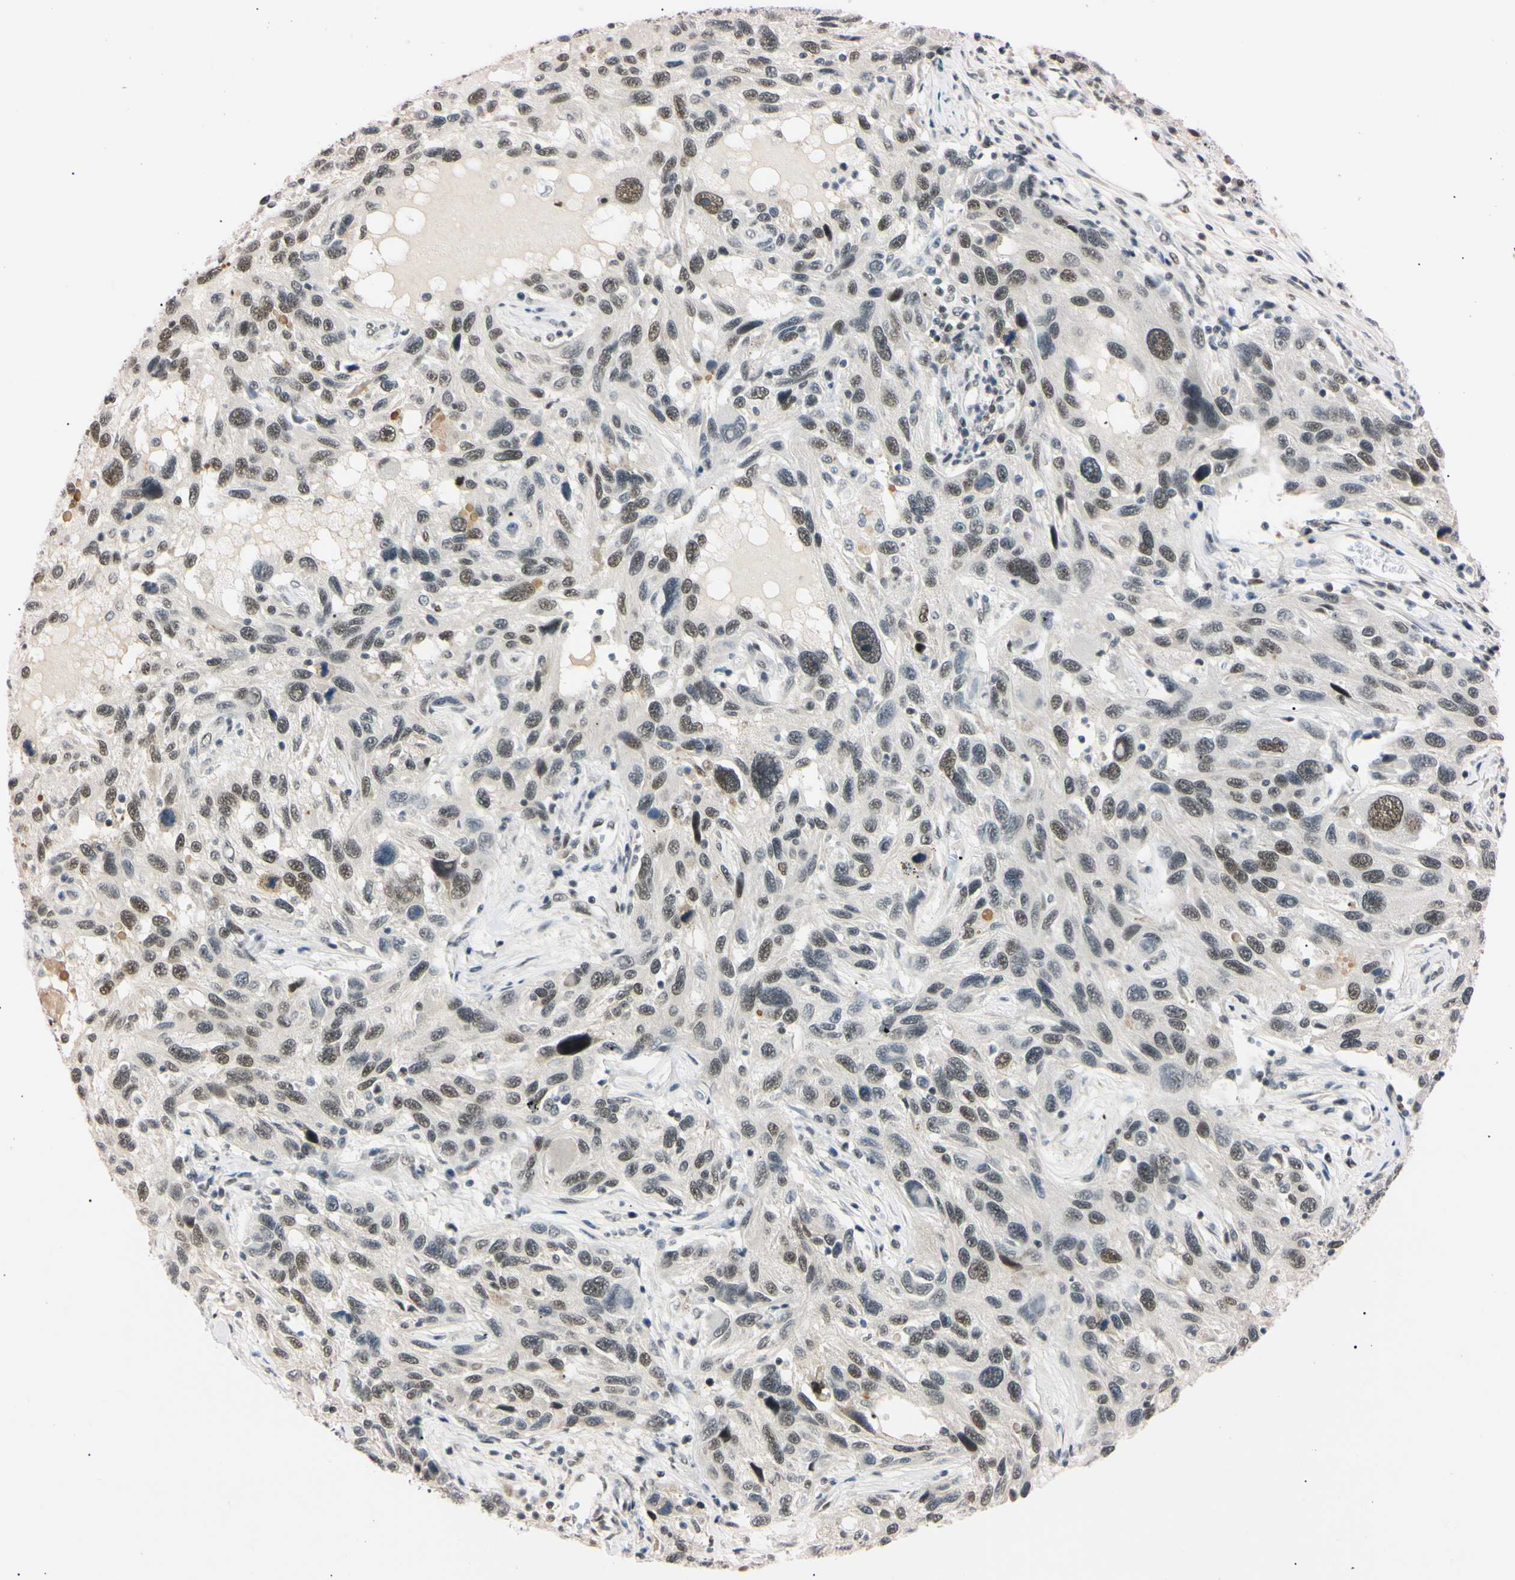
{"staining": {"intensity": "weak", "quantity": "25%-75%", "location": "nuclear"}, "tissue": "melanoma", "cell_type": "Tumor cells", "image_type": "cancer", "snomed": [{"axis": "morphology", "description": "Malignant melanoma, NOS"}, {"axis": "topography", "description": "Skin"}], "caption": "A histopathology image of malignant melanoma stained for a protein shows weak nuclear brown staining in tumor cells.", "gene": "ZNF134", "patient": {"sex": "male", "age": 53}}